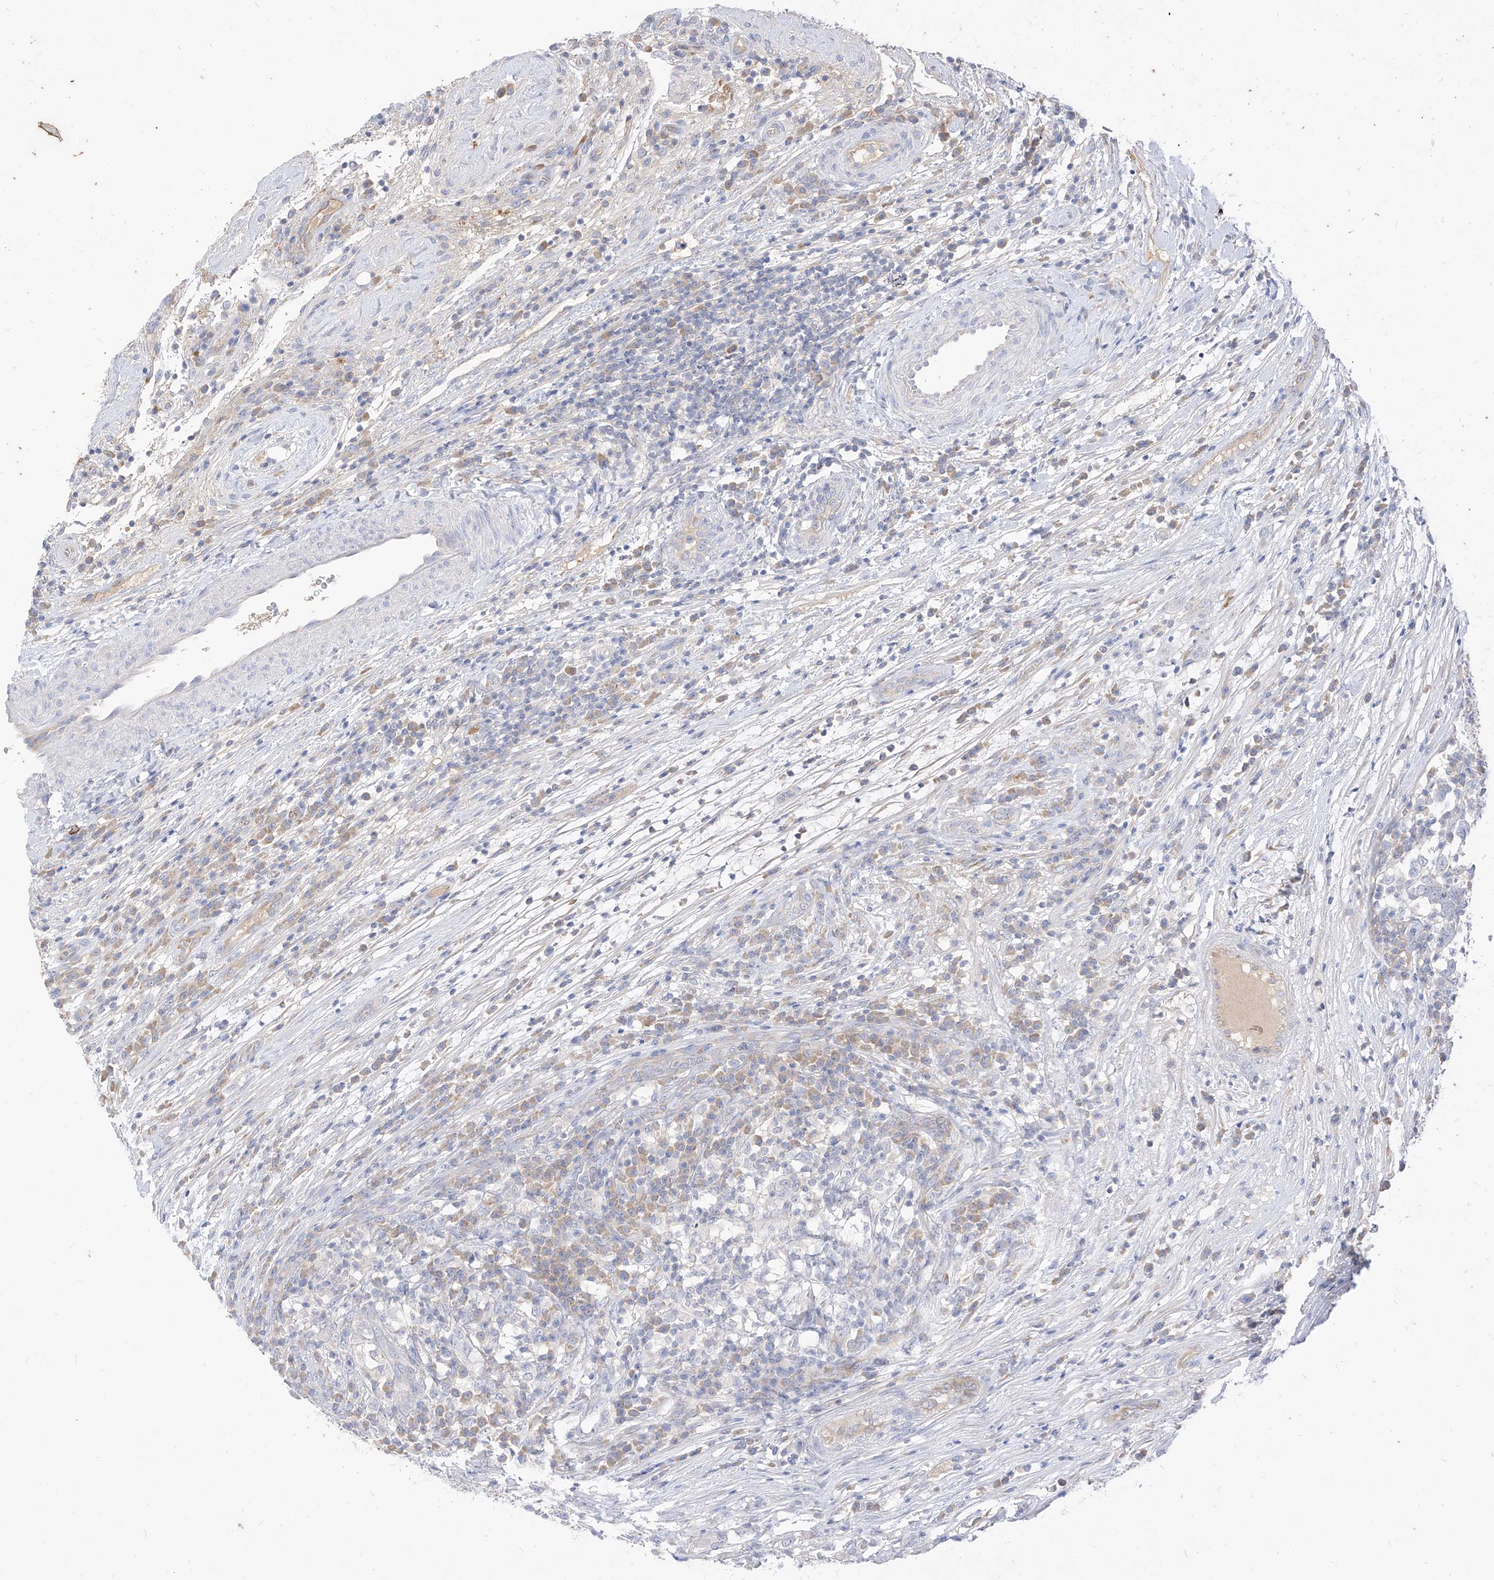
{"staining": {"intensity": "negative", "quantity": "none", "location": "none"}, "tissue": "testis cancer", "cell_type": "Tumor cells", "image_type": "cancer", "snomed": [{"axis": "morphology", "description": "Carcinoma, Embryonal, NOS"}, {"axis": "topography", "description": "Testis"}], "caption": "The histopathology image displays no significant staining in tumor cells of embryonal carcinoma (testis). Brightfield microscopy of immunohistochemistry (IHC) stained with DAB (brown) and hematoxylin (blue), captured at high magnification.", "gene": "RASA2", "patient": {"sex": "male", "age": 26}}